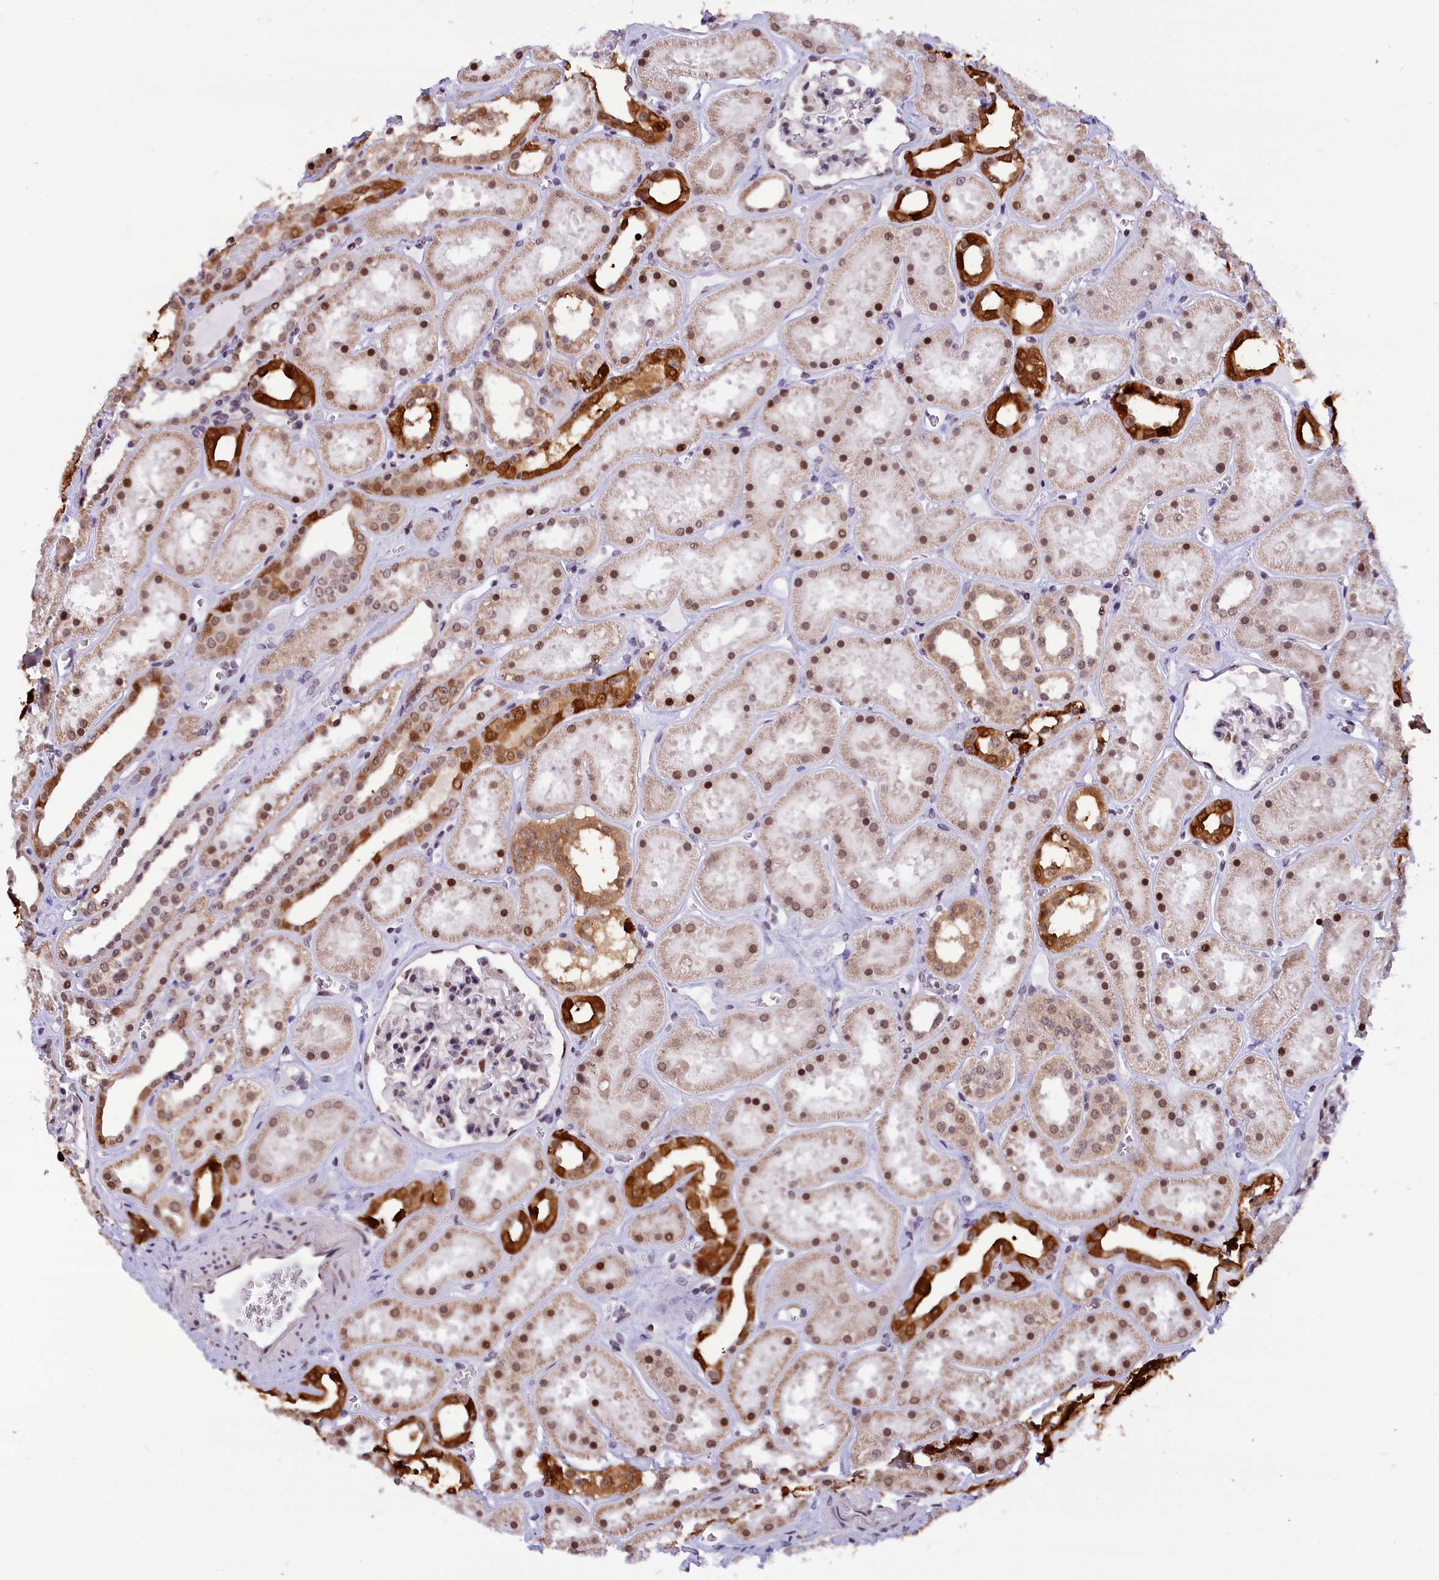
{"staining": {"intensity": "moderate", "quantity": "25%-75%", "location": "nuclear"}, "tissue": "kidney", "cell_type": "Cells in glomeruli", "image_type": "normal", "snomed": [{"axis": "morphology", "description": "Normal tissue, NOS"}, {"axis": "topography", "description": "Kidney"}], "caption": "This image demonstrates immunohistochemistry (IHC) staining of benign human kidney, with medium moderate nuclear positivity in approximately 25%-75% of cells in glomeruli.", "gene": "CDYL2", "patient": {"sex": "female", "age": 41}}